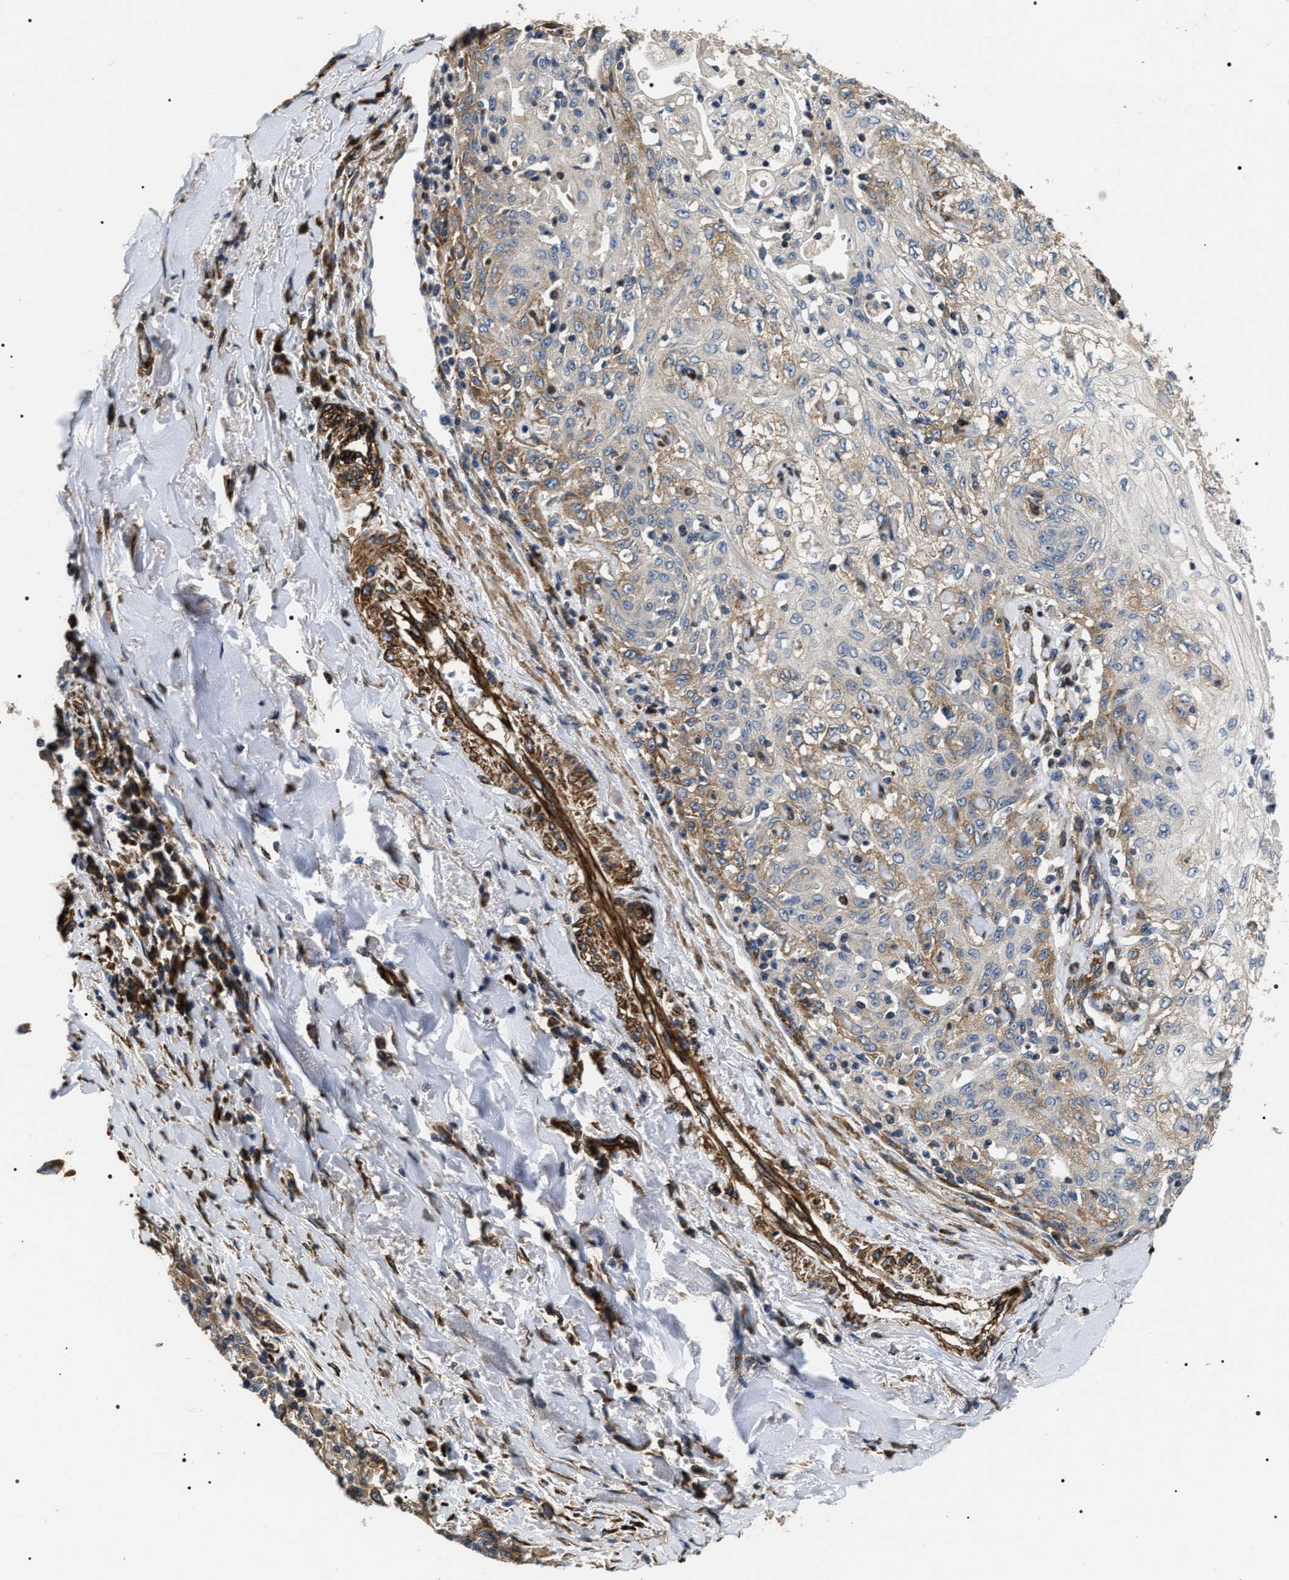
{"staining": {"intensity": "moderate", "quantity": "<25%", "location": "cytoplasmic/membranous"}, "tissue": "skin cancer", "cell_type": "Tumor cells", "image_type": "cancer", "snomed": [{"axis": "morphology", "description": "Squamous cell carcinoma, NOS"}, {"axis": "morphology", "description": "Squamous cell carcinoma, metastatic, NOS"}, {"axis": "topography", "description": "Skin"}, {"axis": "topography", "description": "Lymph node"}], "caption": "Immunohistochemical staining of human skin squamous cell carcinoma shows moderate cytoplasmic/membranous protein positivity in approximately <25% of tumor cells.", "gene": "ZC3HAV1L", "patient": {"sex": "male", "age": 75}}